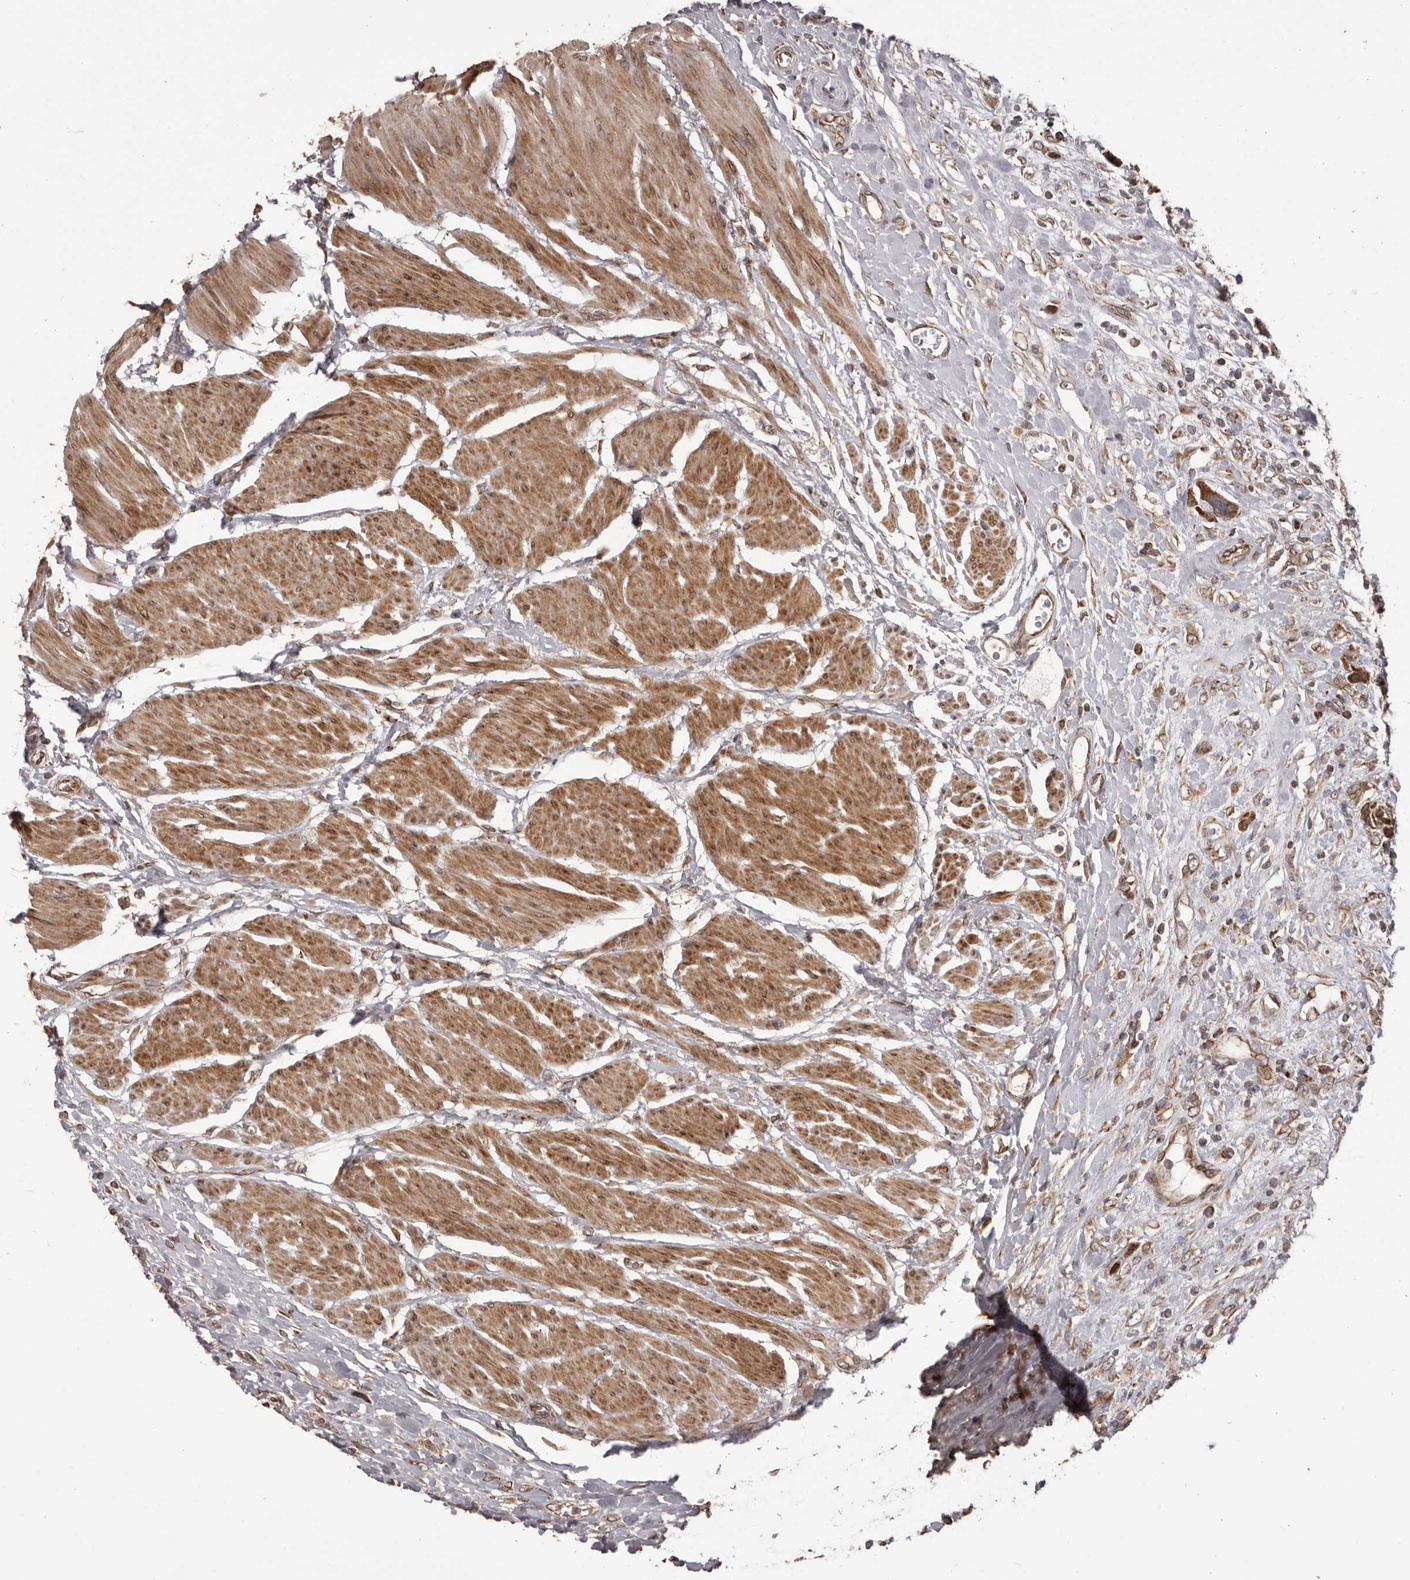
{"staining": {"intensity": "strong", "quantity": ">75%", "location": "cytoplasmic/membranous"}, "tissue": "urothelial cancer", "cell_type": "Tumor cells", "image_type": "cancer", "snomed": [{"axis": "morphology", "description": "Urothelial carcinoma, High grade"}, {"axis": "topography", "description": "Urinary bladder"}], "caption": "Immunohistochemistry (IHC) staining of urothelial carcinoma (high-grade), which shows high levels of strong cytoplasmic/membranous expression in about >75% of tumor cells indicating strong cytoplasmic/membranous protein staining. The staining was performed using DAB (brown) for protein detection and nuclei were counterstained in hematoxylin (blue).", "gene": "CHRM2", "patient": {"sex": "male", "age": 50}}